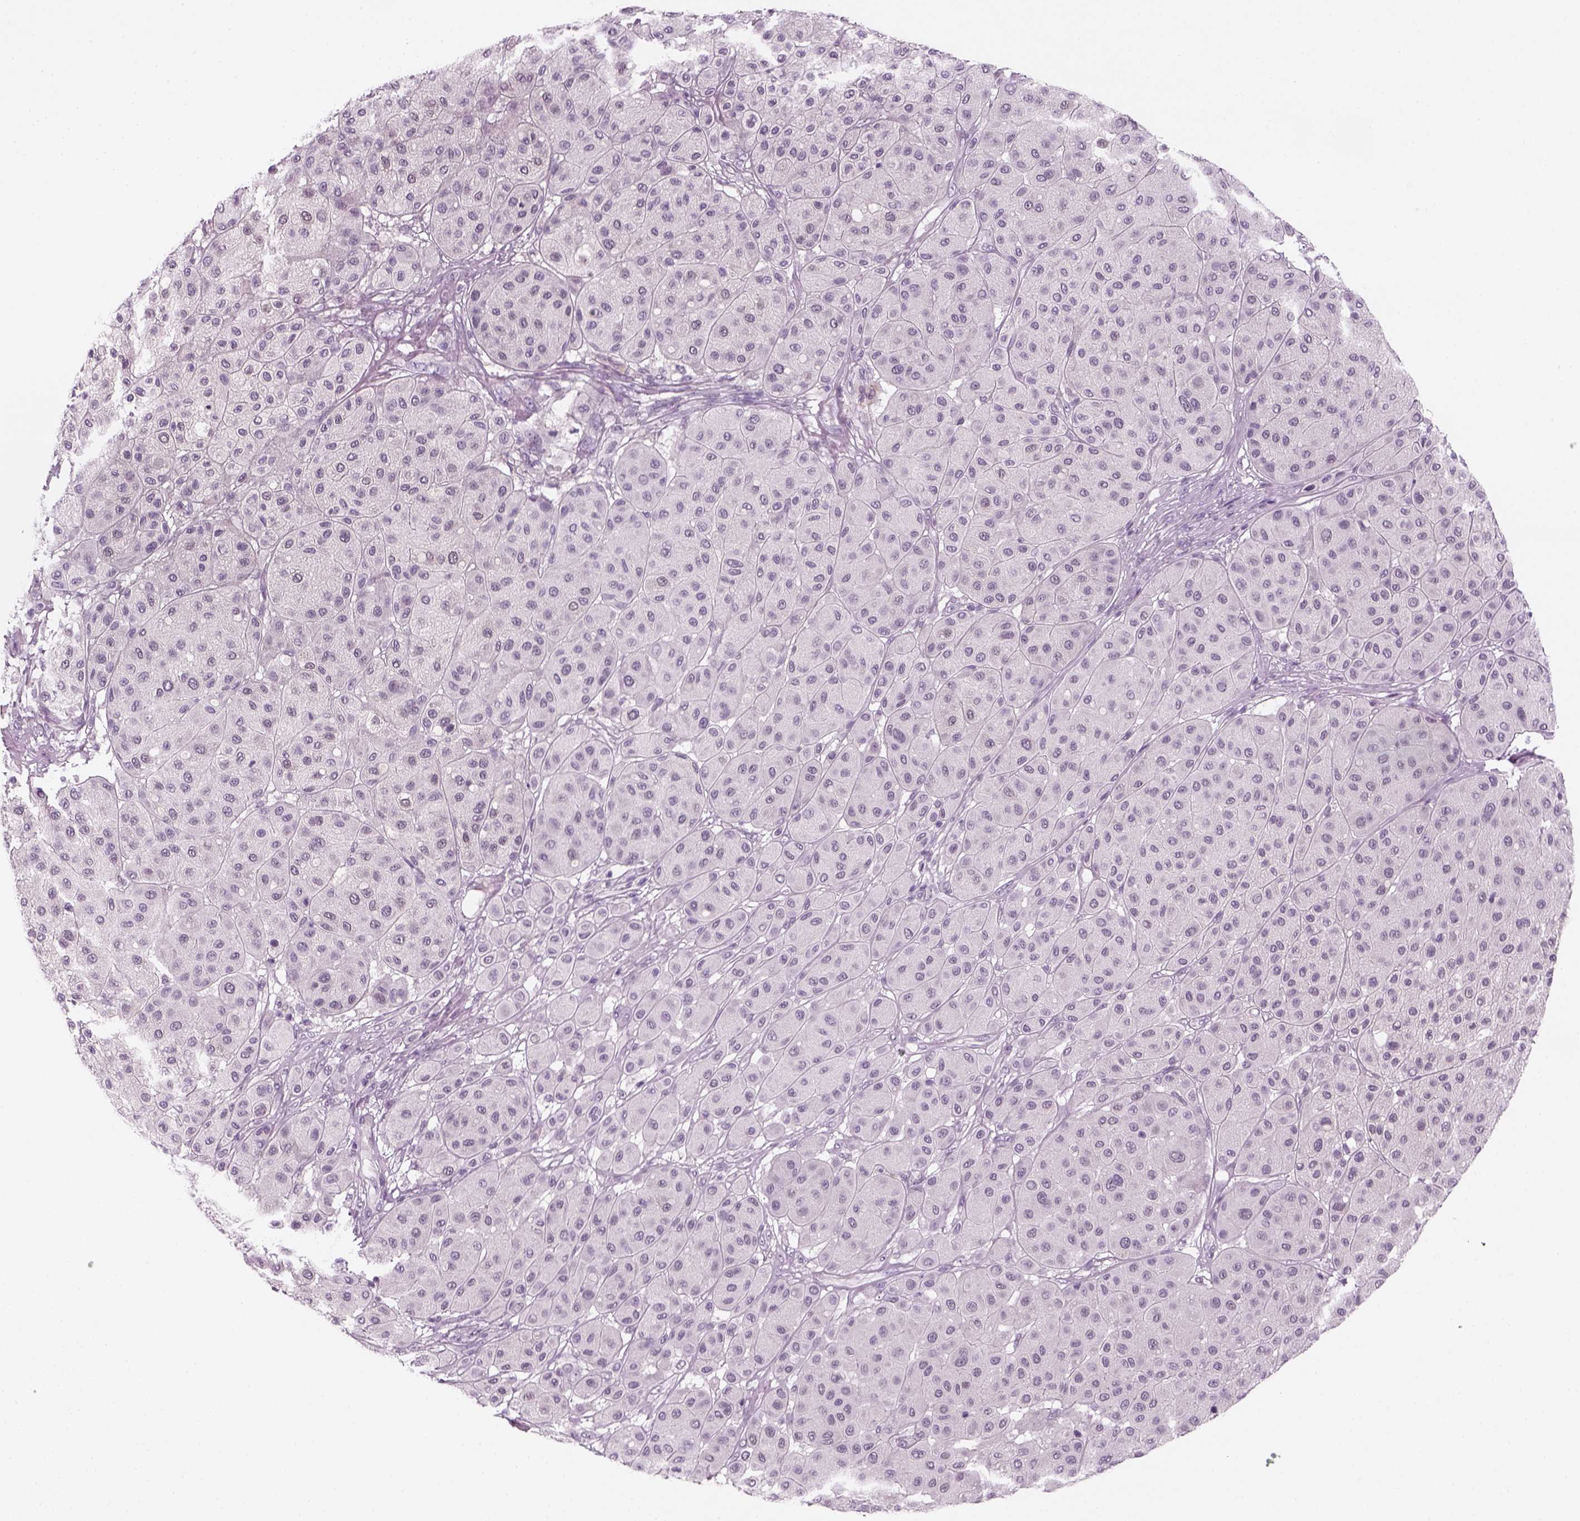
{"staining": {"intensity": "negative", "quantity": "none", "location": "none"}, "tissue": "melanoma", "cell_type": "Tumor cells", "image_type": "cancer", "snomed": [{"axis": "morphology", "description": "Malignant melanoma, Metastatic site"}, {"axis": "topography", "description": "Smooth muscle"}], "caption": "The histopathology image displays no significant positivity in tumor cells of melanoma.", "gene": "KRT75", "patient": {"sex": "male", "age": 41}}